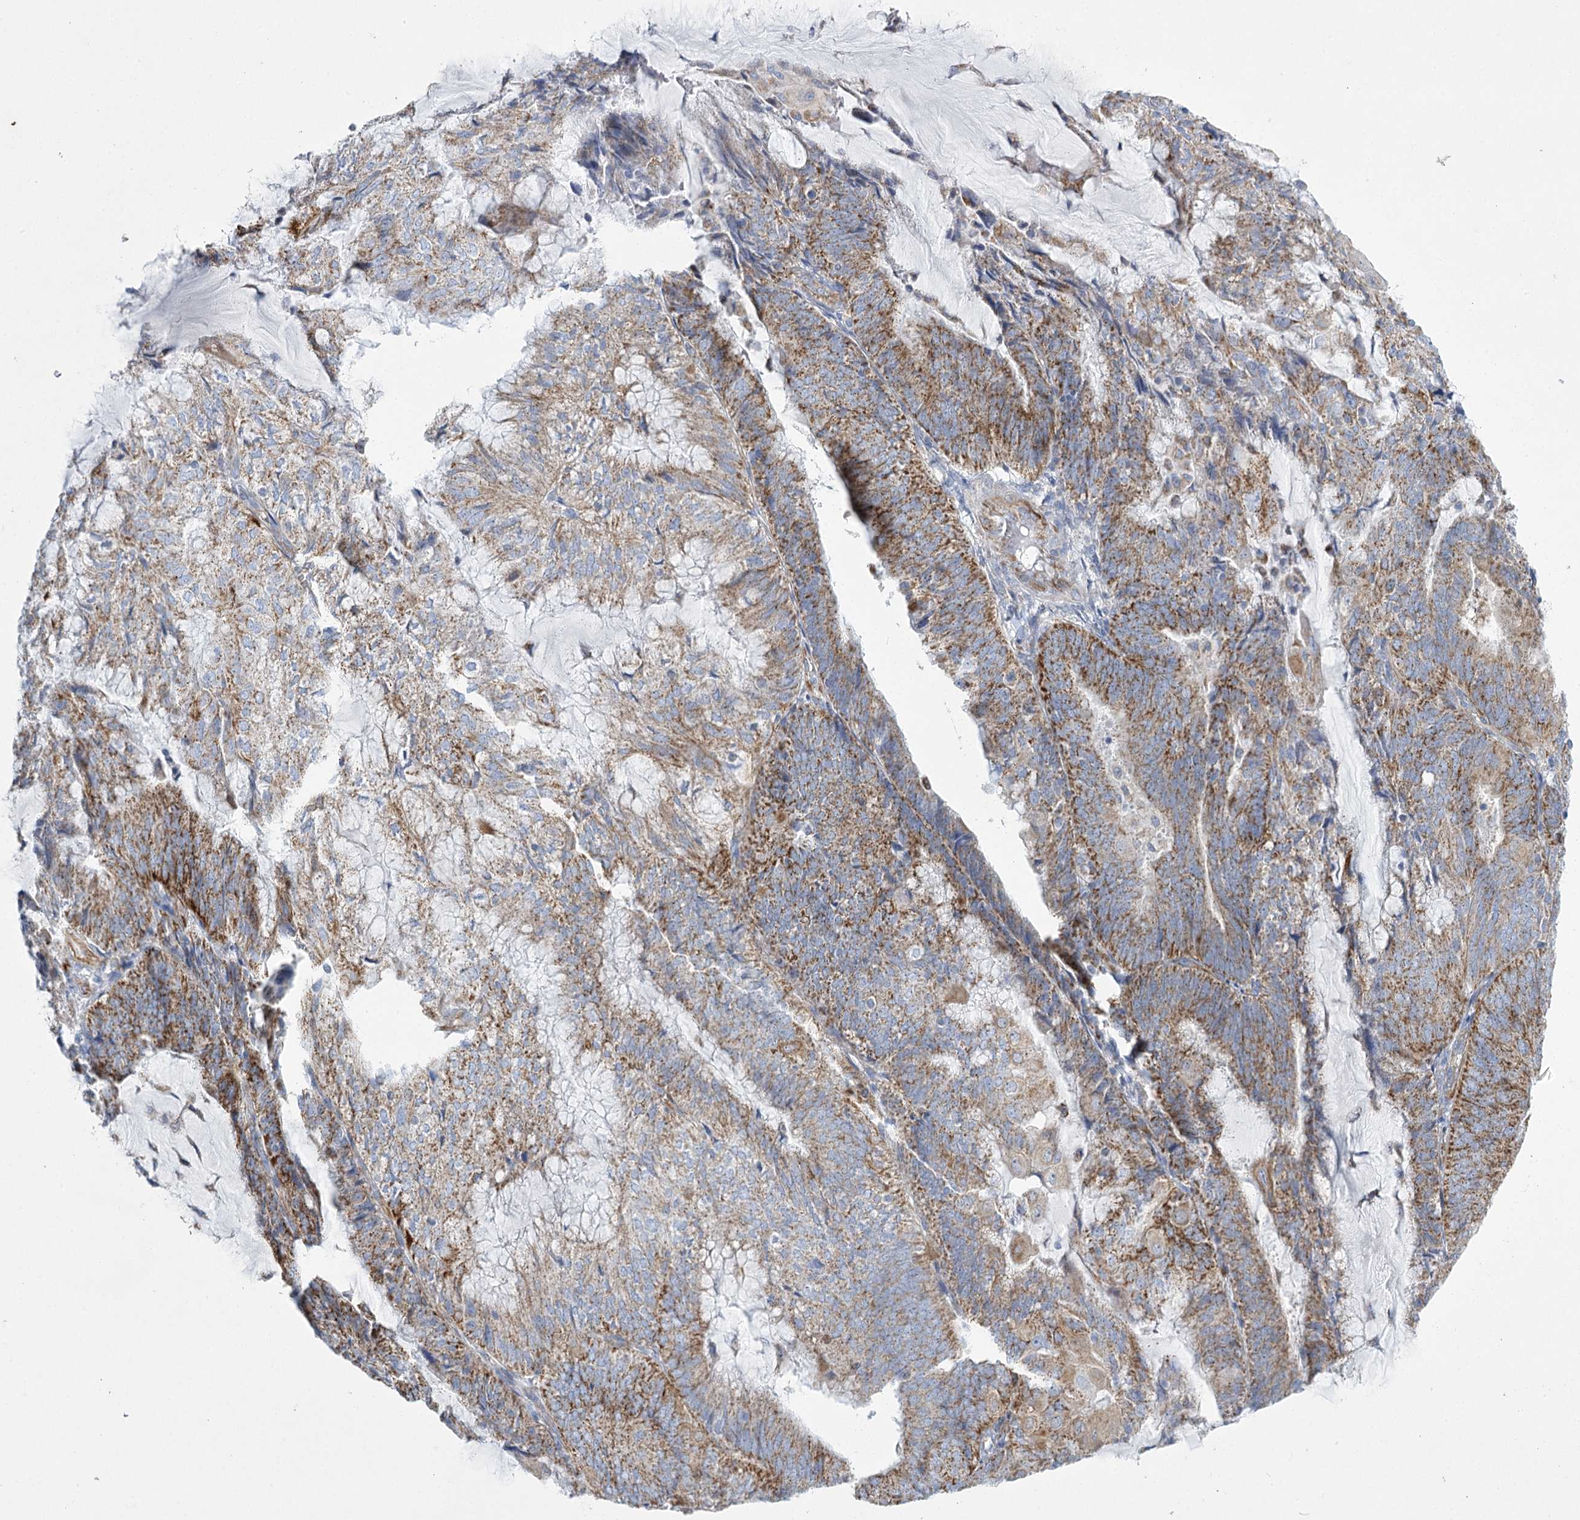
{"staining": {"intensity": "moderate", "quantity": ">75%", "location": "cytoplasmic/membranous"}, "tissue": "endometrial cancer", "cell_type": "Tumor cells", "image_type": "cancer", "snomed": [{"axis": "morphology", "description": "Adenocarcinoma, NOS"}, {"axis": "topography", "description": "Endometrium"}], "caption": "Immunohistochemical staining of adenocarcinoma (endometrial) demonstrates medium levels of moderate cytoplasmic/membranous protein staining in approximately >75% of tumor cells.", "gene": "DHTKD1", "patient": {"sex": "female", "age": 81}}